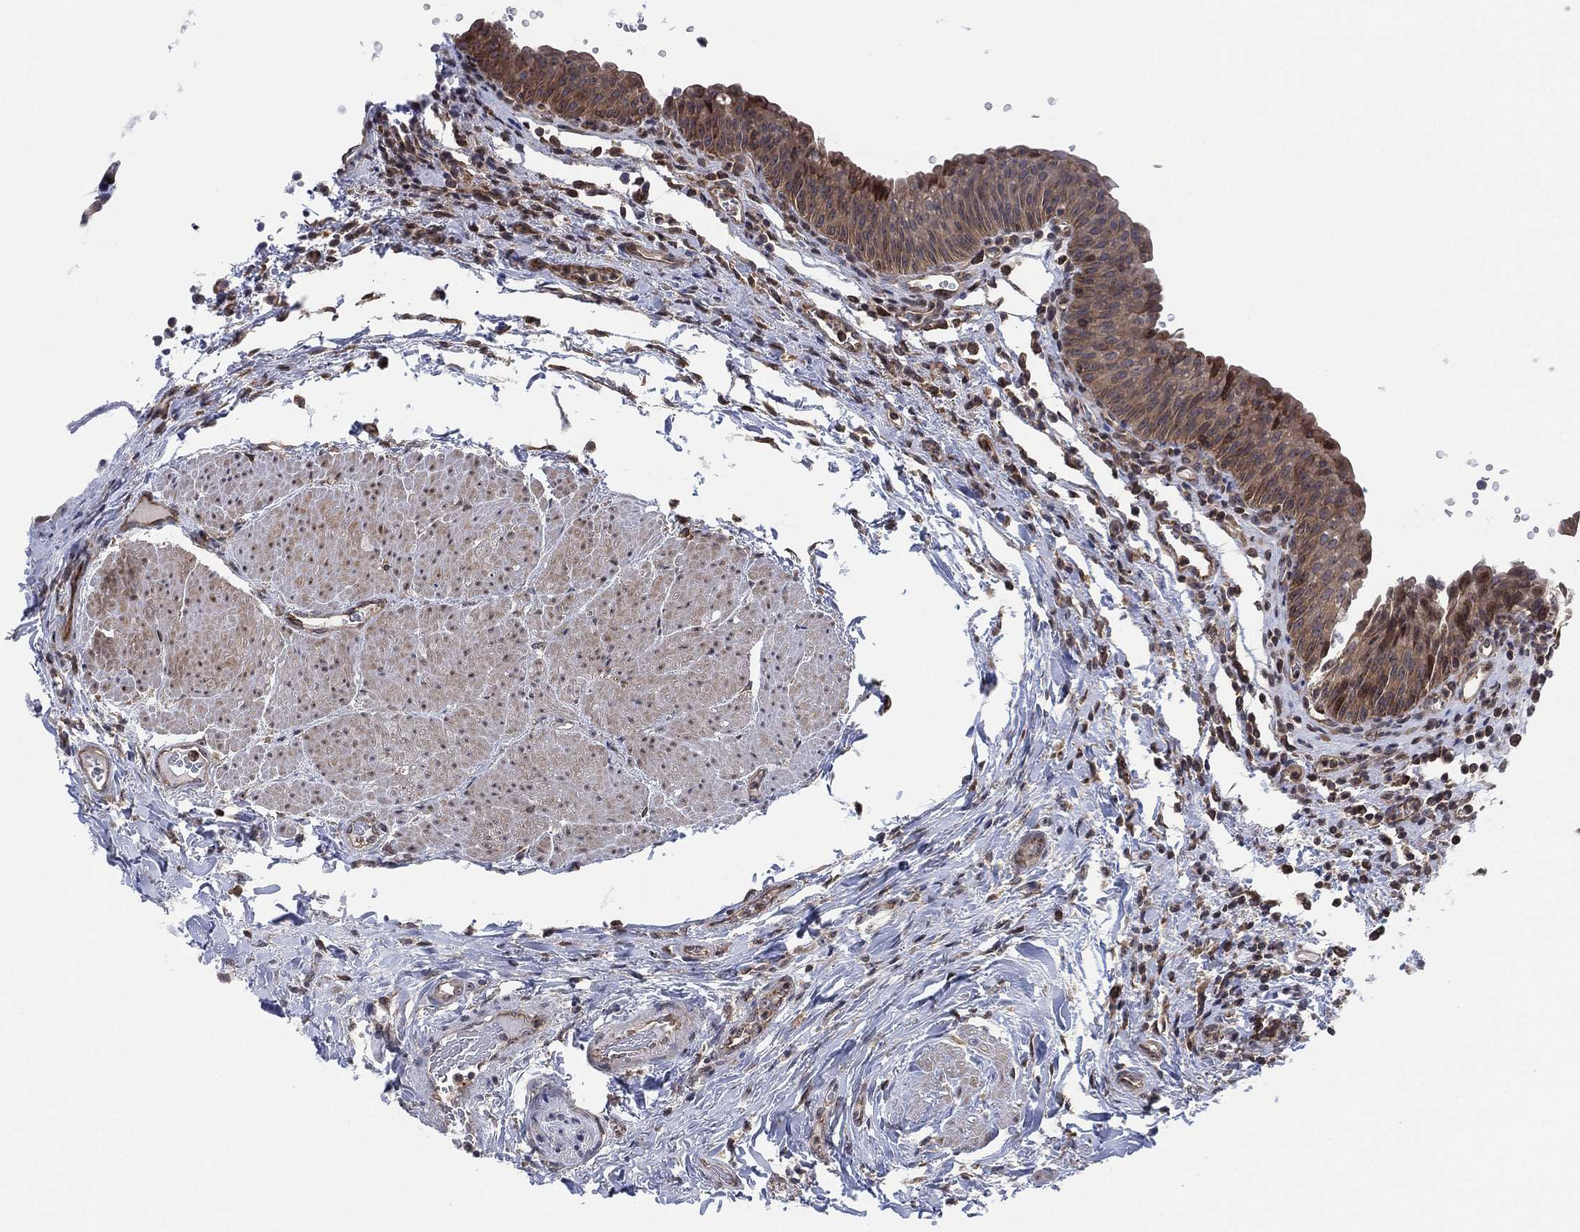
{"staining": {"intensity": "strong", "quantity": "<25%", "location": "cytoplasmic/membranous,nuclear"}, "tissue": "urinary bladder", "cell_type": "Urothelial cells", "image_type": "normal", "snomed": [{"axis": "morphology", "description": "Normal tissue, NOS"}, {"axis": "topography", "description": "Urinary bladder"}], "caption": "The histopathology image shows immunohistochemical staining of unremarkable urinary bladder. There is strong cytoplasmic/membranous,nuclear expression is seen in about <25% of urothelial cells.", "gene": "TMCO1", "patient": {"sex": "male", "age": 66}}